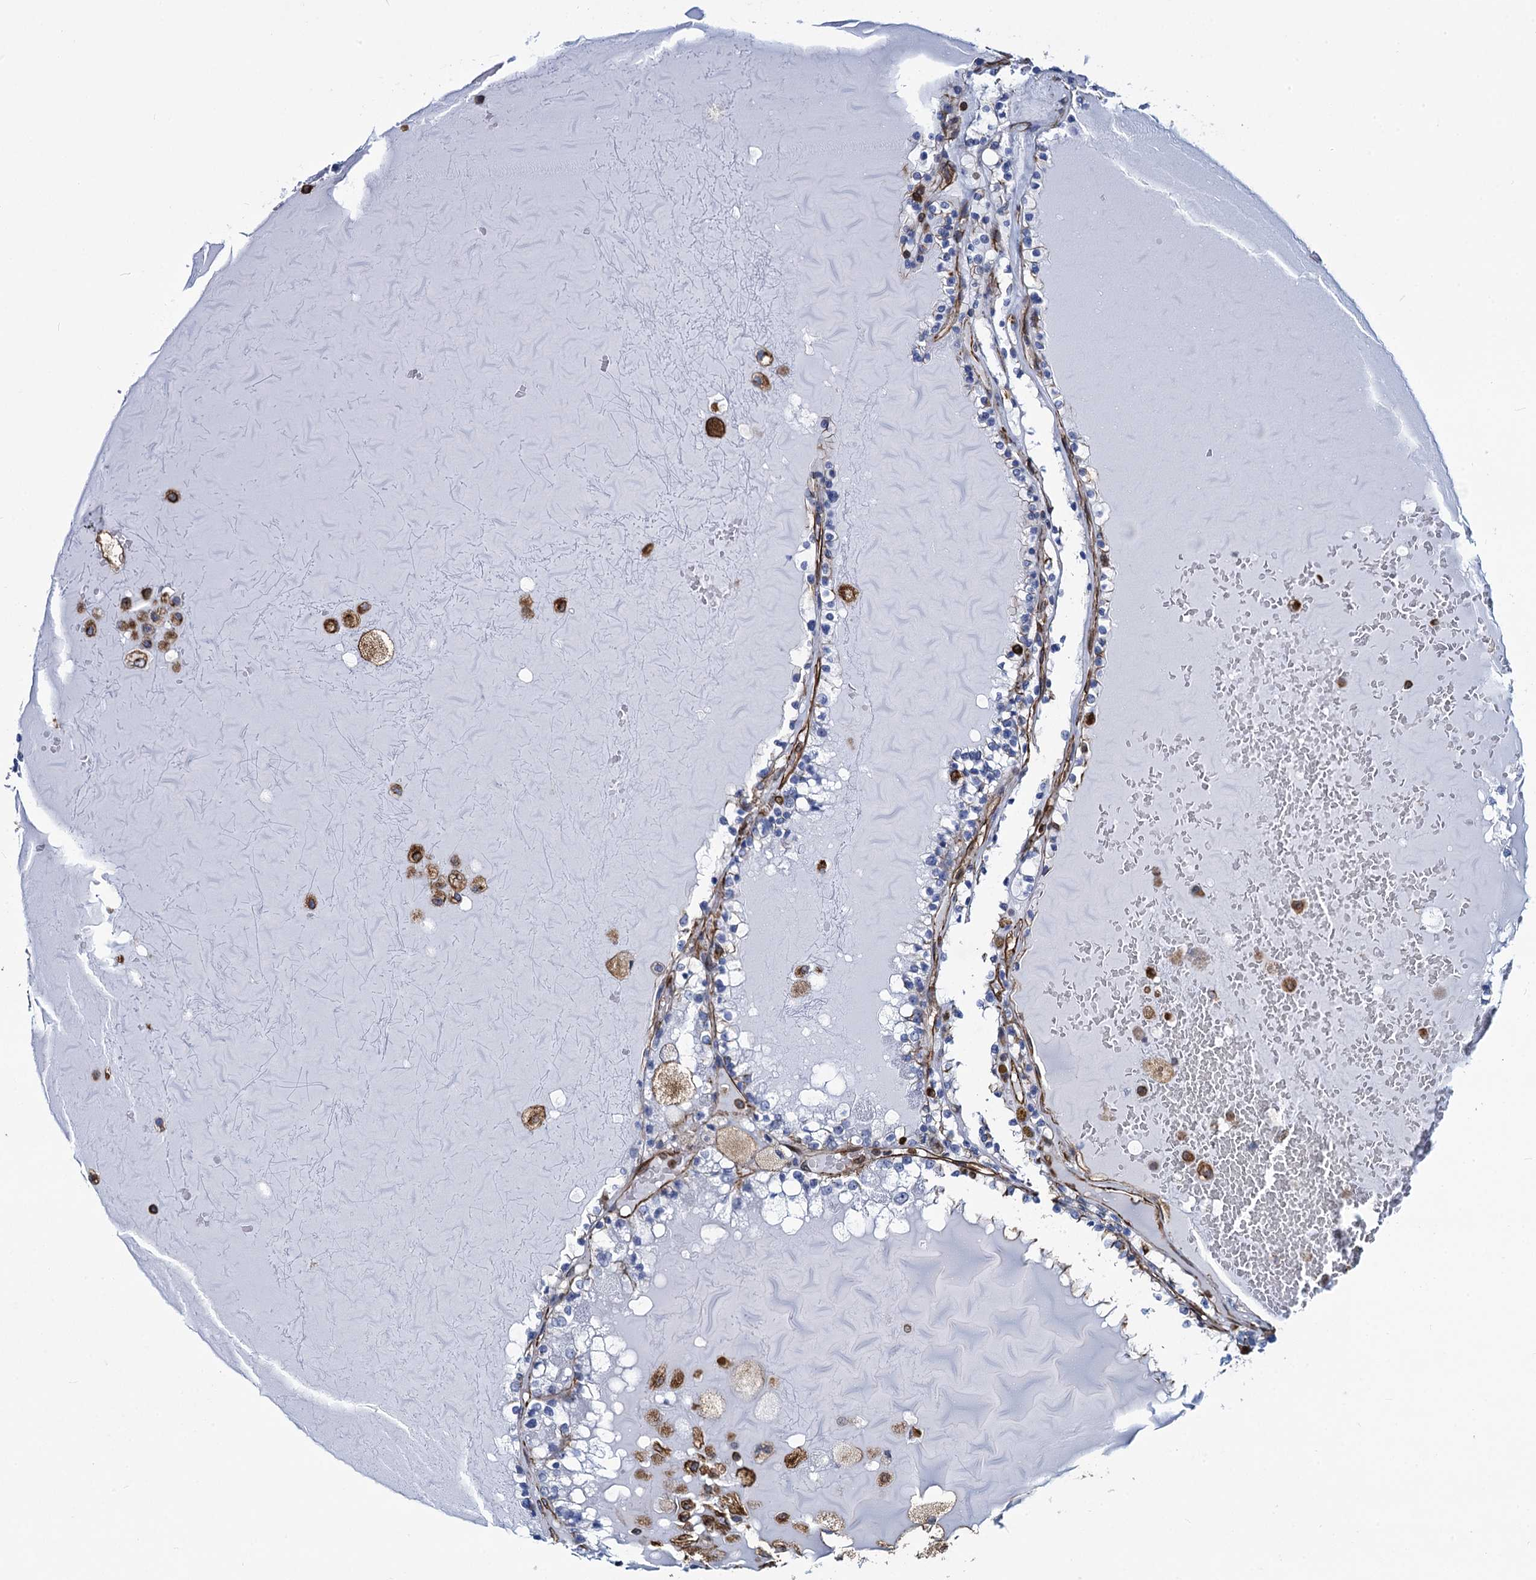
{"staining": {"intensity": "negative", "quantity": "none", "location": "none"}, "tissue": "renal cancer", "cell_type": "Tumor cells", "image_type": "cancer", "snomed": [{"axis": "morphology", "description": "Adenocarcinoma, NOS"}, {"axis": "topography", "description": "Kidney"}], "caption": "DAB immunohistochemical staining of adenocarcinoma (renal) demonstrates no significant expression in tumor cells.", "gene": "PGM2", "patient": {"sex": "female", "age": 56}}